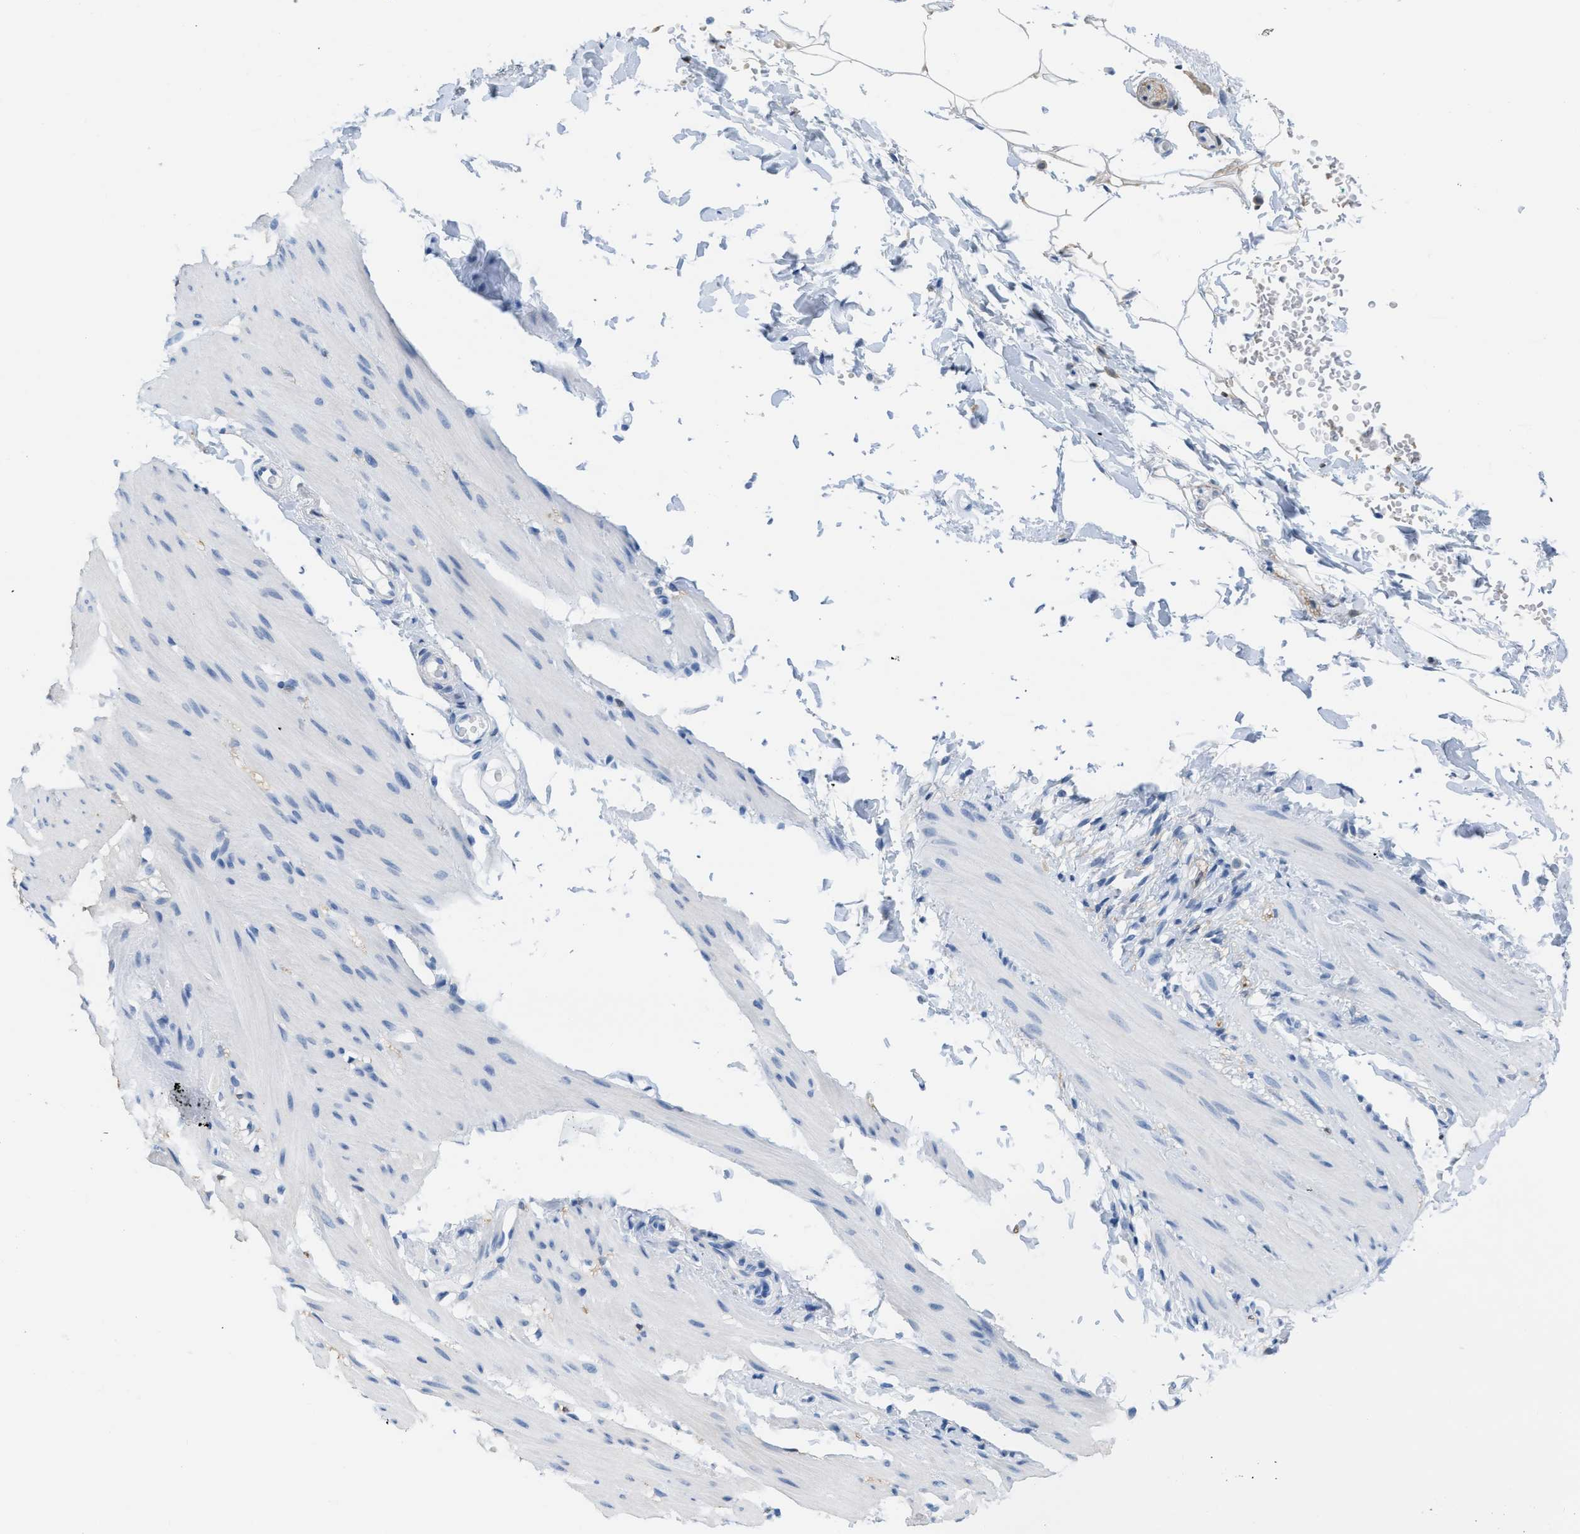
{"staining": {"intensity": "negative", "quantity": "none", "location": "none"}, "tissue": "smooth muscle", "cell_type": "Smooth muscle cells", "image_type": "normal", "snomed": [{"axis": "morphology", "description": "Normal tissue, NOS"}, {"axis": "topography", "description": "Smooth muscle"}, {"axis": "topography", "description": "Colon"}], "caption": "Immunohistochemistry photomicrograph of normal smooth muscle: human smooth muscle stained with DAB (3,3'-diaminobenzidine) demonstrates no significant protein positivity in smooth muscle cells.", "gene": "ASGR1", "patient": {"sex": "male", "age": 67}}